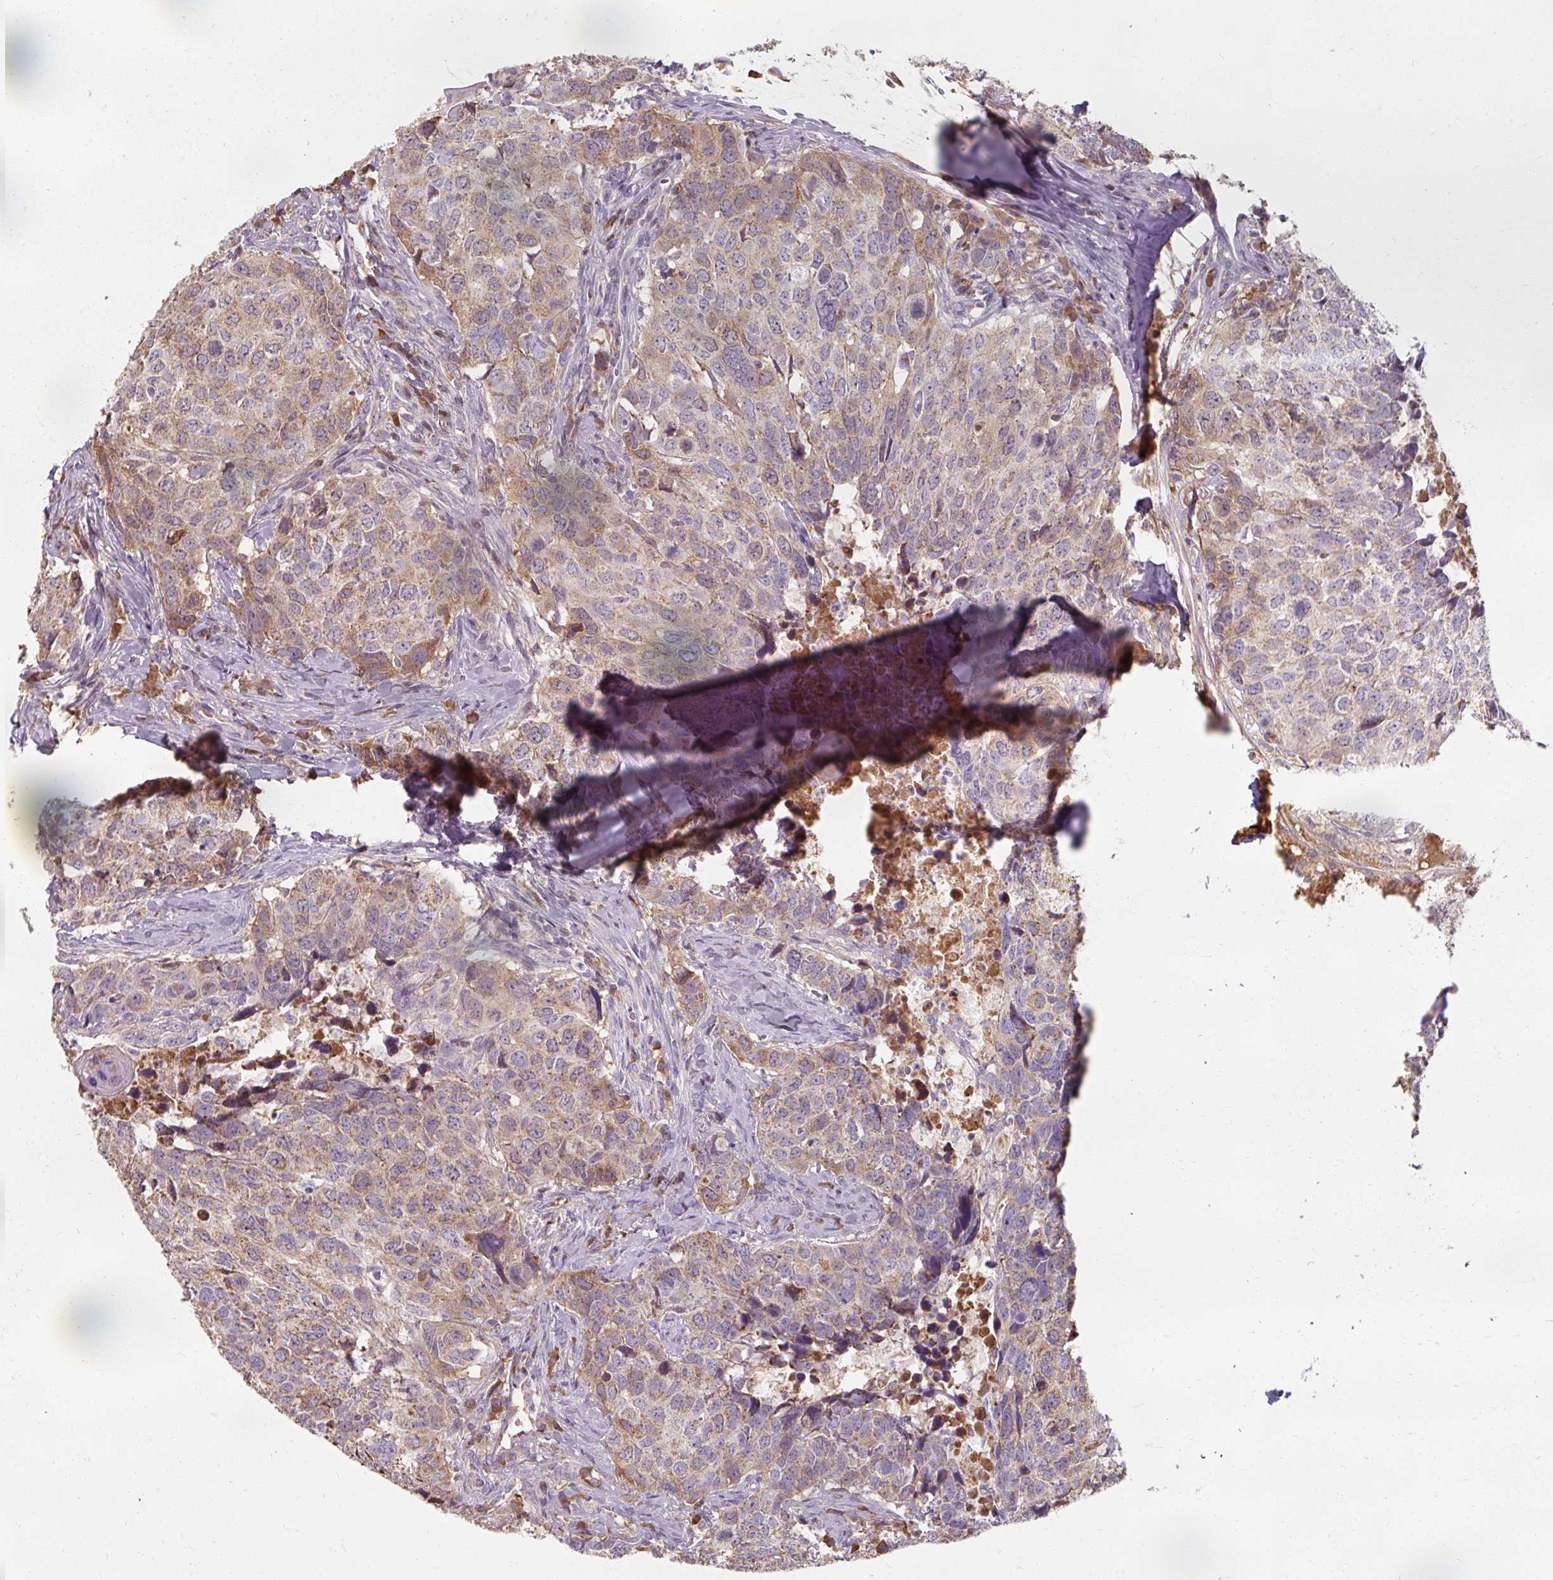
{"staining": {"intensity": "weak", "quantity": ">75%", "location": "cytoplasmic/membranous"}, "tissue": "head and neck cancer", "cell_type": "Tumor cells", "image_type": "cancer", "snomed": [{"axis": "morphology", "description": "Normal tissue, NOS"}, {"axis": "morphology", "description": "Squamous cell carcinoma, NOS"}, {"axis": "topography", "description": "Skeletal muscle"}, {"axis": "topography", "description": "Vascular tissue"}, {"axis": "topography", "description": "Peripheral nerve tissue"}, {"axis": "topography", "description": "Head-Neck"}], "caption": "DAB (3,3'-diaminobenzidine) immunohistochemical staining of human squamous cell carcinoma (head and neck) demonstrates weak cytoplasmic/membranous protein positivity in approximately >75% of tumor cells.", "gene": "TSEN54", "patient": {"sex": "male", "age": 66}}